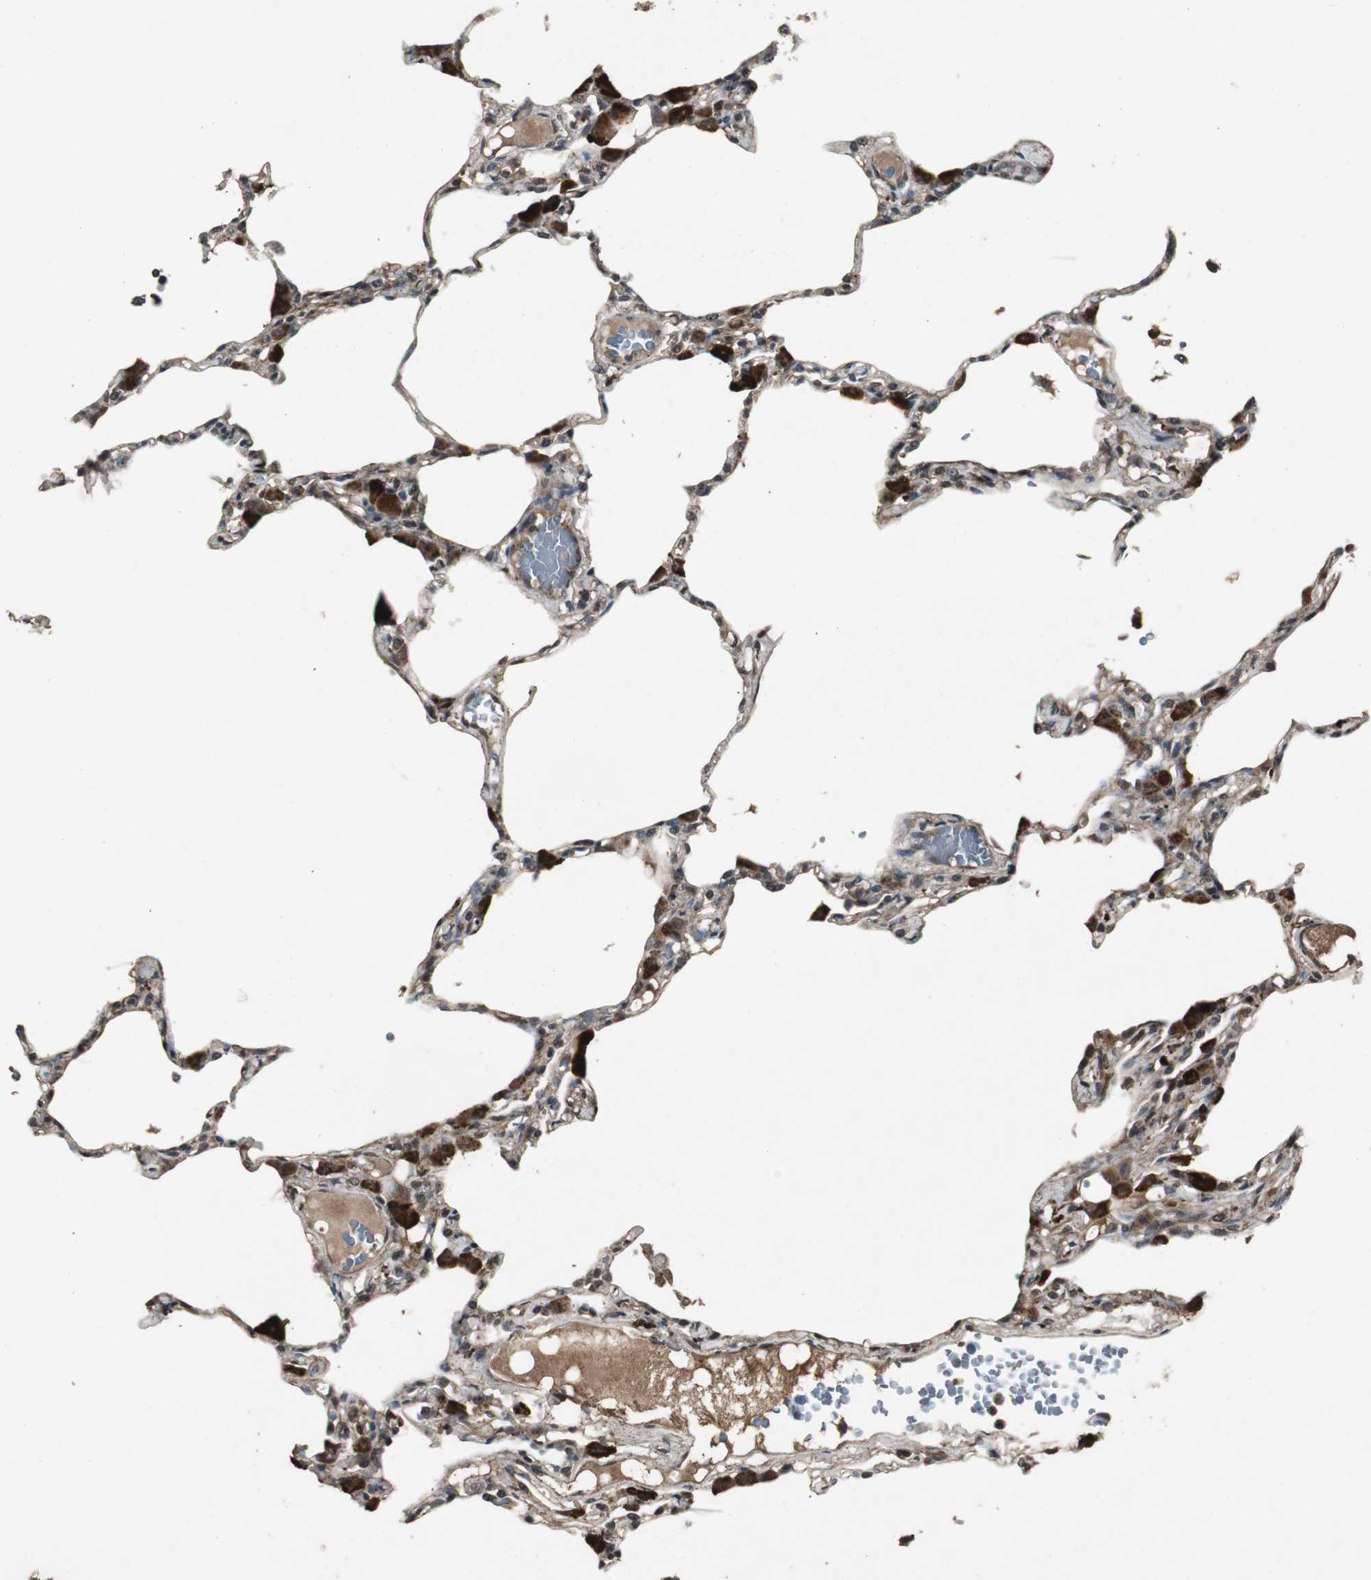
{"staining": {"intensity": "moderate", "quantity": ">75%", "location": "cytoplasmic/membranous,nuclear"}, "tissue": "lung", "cell_type": "Alveolar cells", "image_type": "normal", "snomed": [{"axis": "morphology", "description": "Normal tissue, NOS"}, {"axis": "topography", "description": "Lung"}], "caption": "Benign lung was stained to show a protein in brown. There is medium levels of moderate cytoplasmic/membranous,nuclear expression in approximately >75% of alveolar cells.", "gene": "EMX1", "patient": {"sex": "female", "age": 49}}